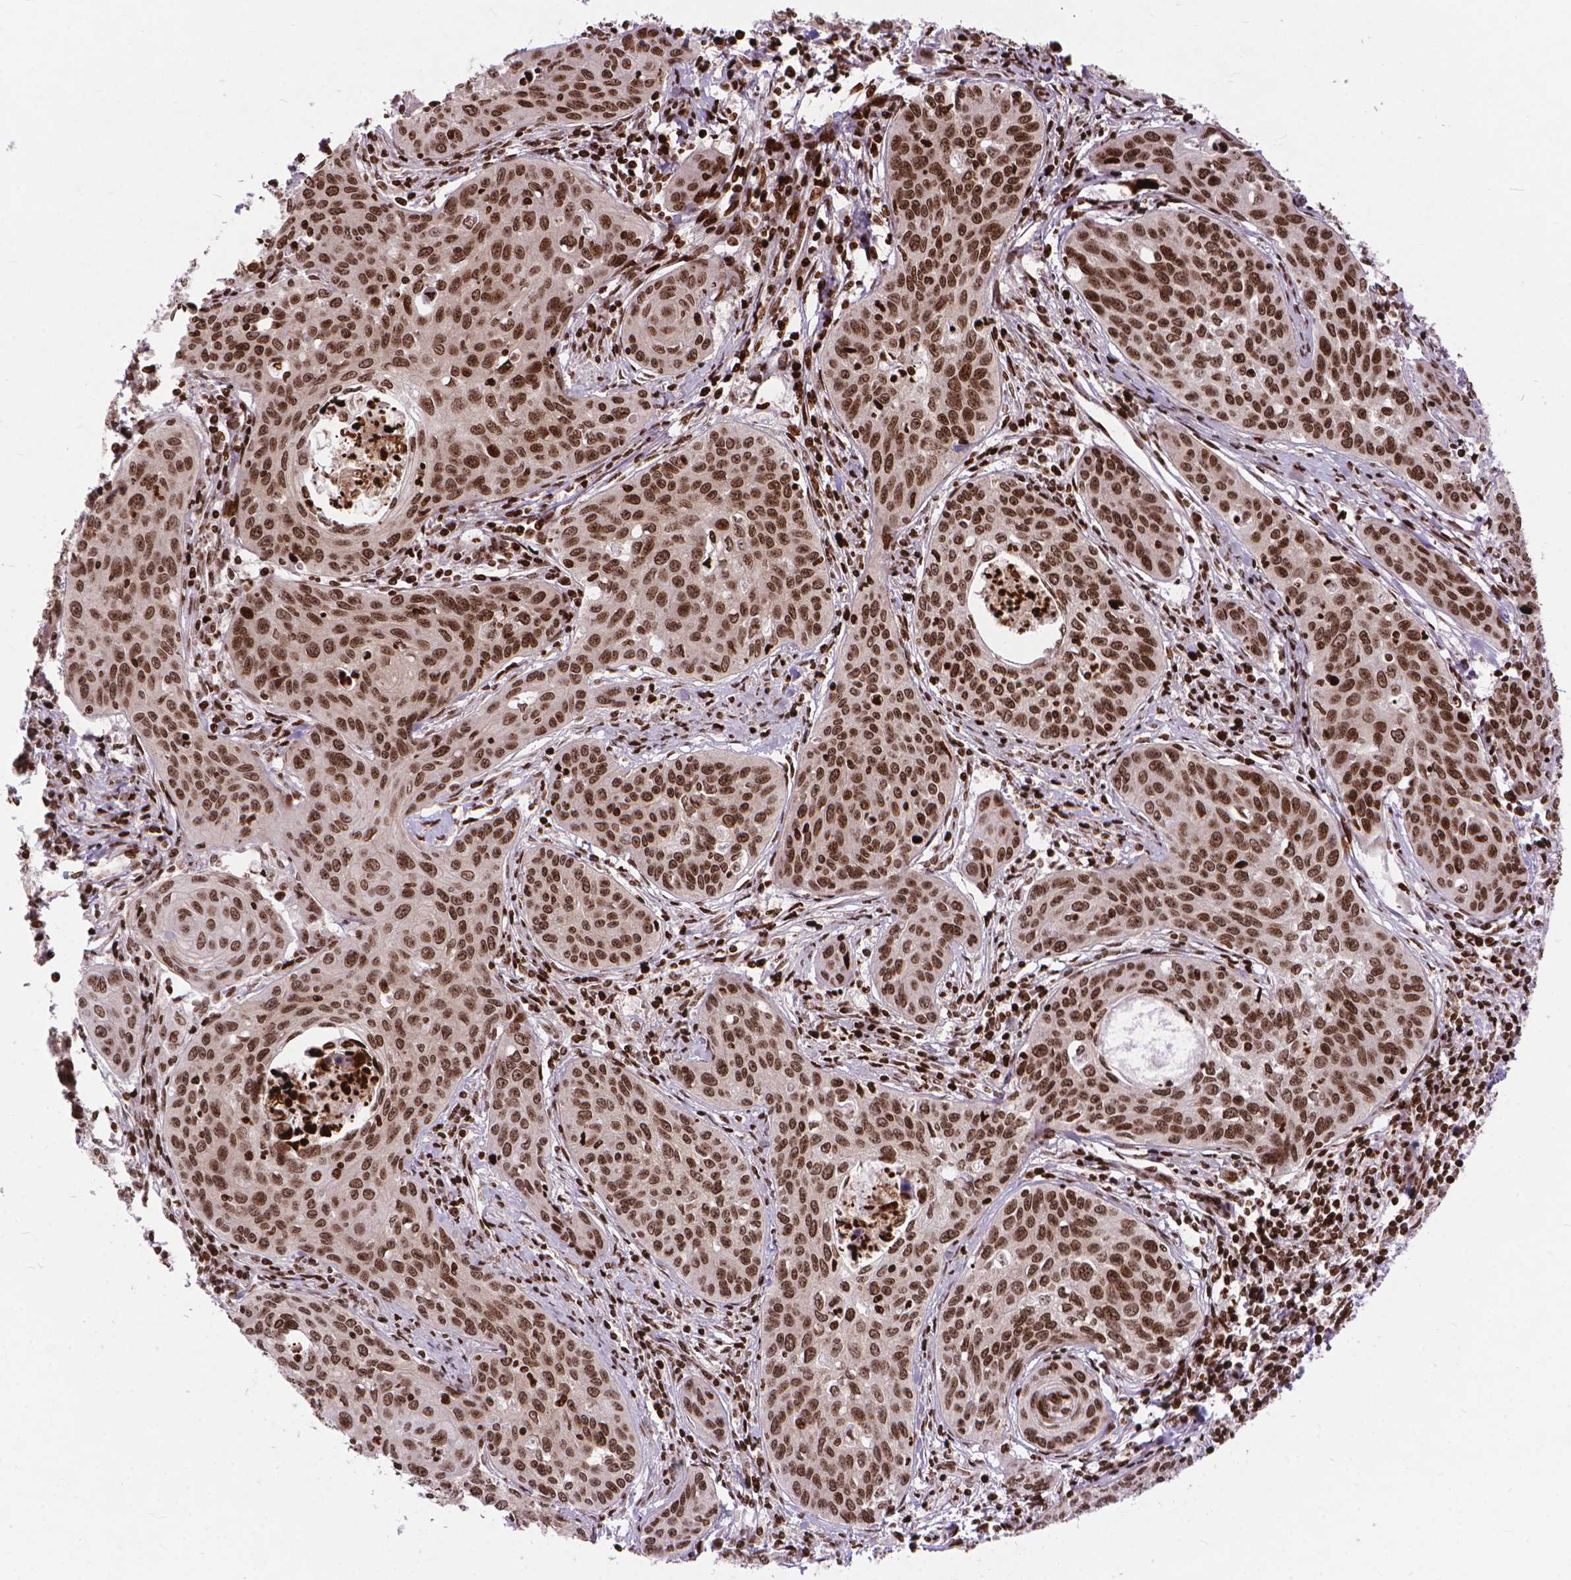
{"staining": {"intensity": "moderate", "quantity": ">75%", "location": "nuclear"}, "tissue": "cervical cancer", "cell_type": "Tumor cells", "image_type": "cancer", "snomed": [{"axis": "morphology", "description": "Squamous cell carcinoma, NOS"}, {"axis": "topography", "description": "Cervix"}], "caption": "Brown immunohistochemical staining in cervical squamous cell carcinoma shows moderate nuclear staining in approximately >75% of tumor cells. Nuclei are stained in blue.", "gene": "AMER1", "patient": {"sex": "female", "age": 31}}